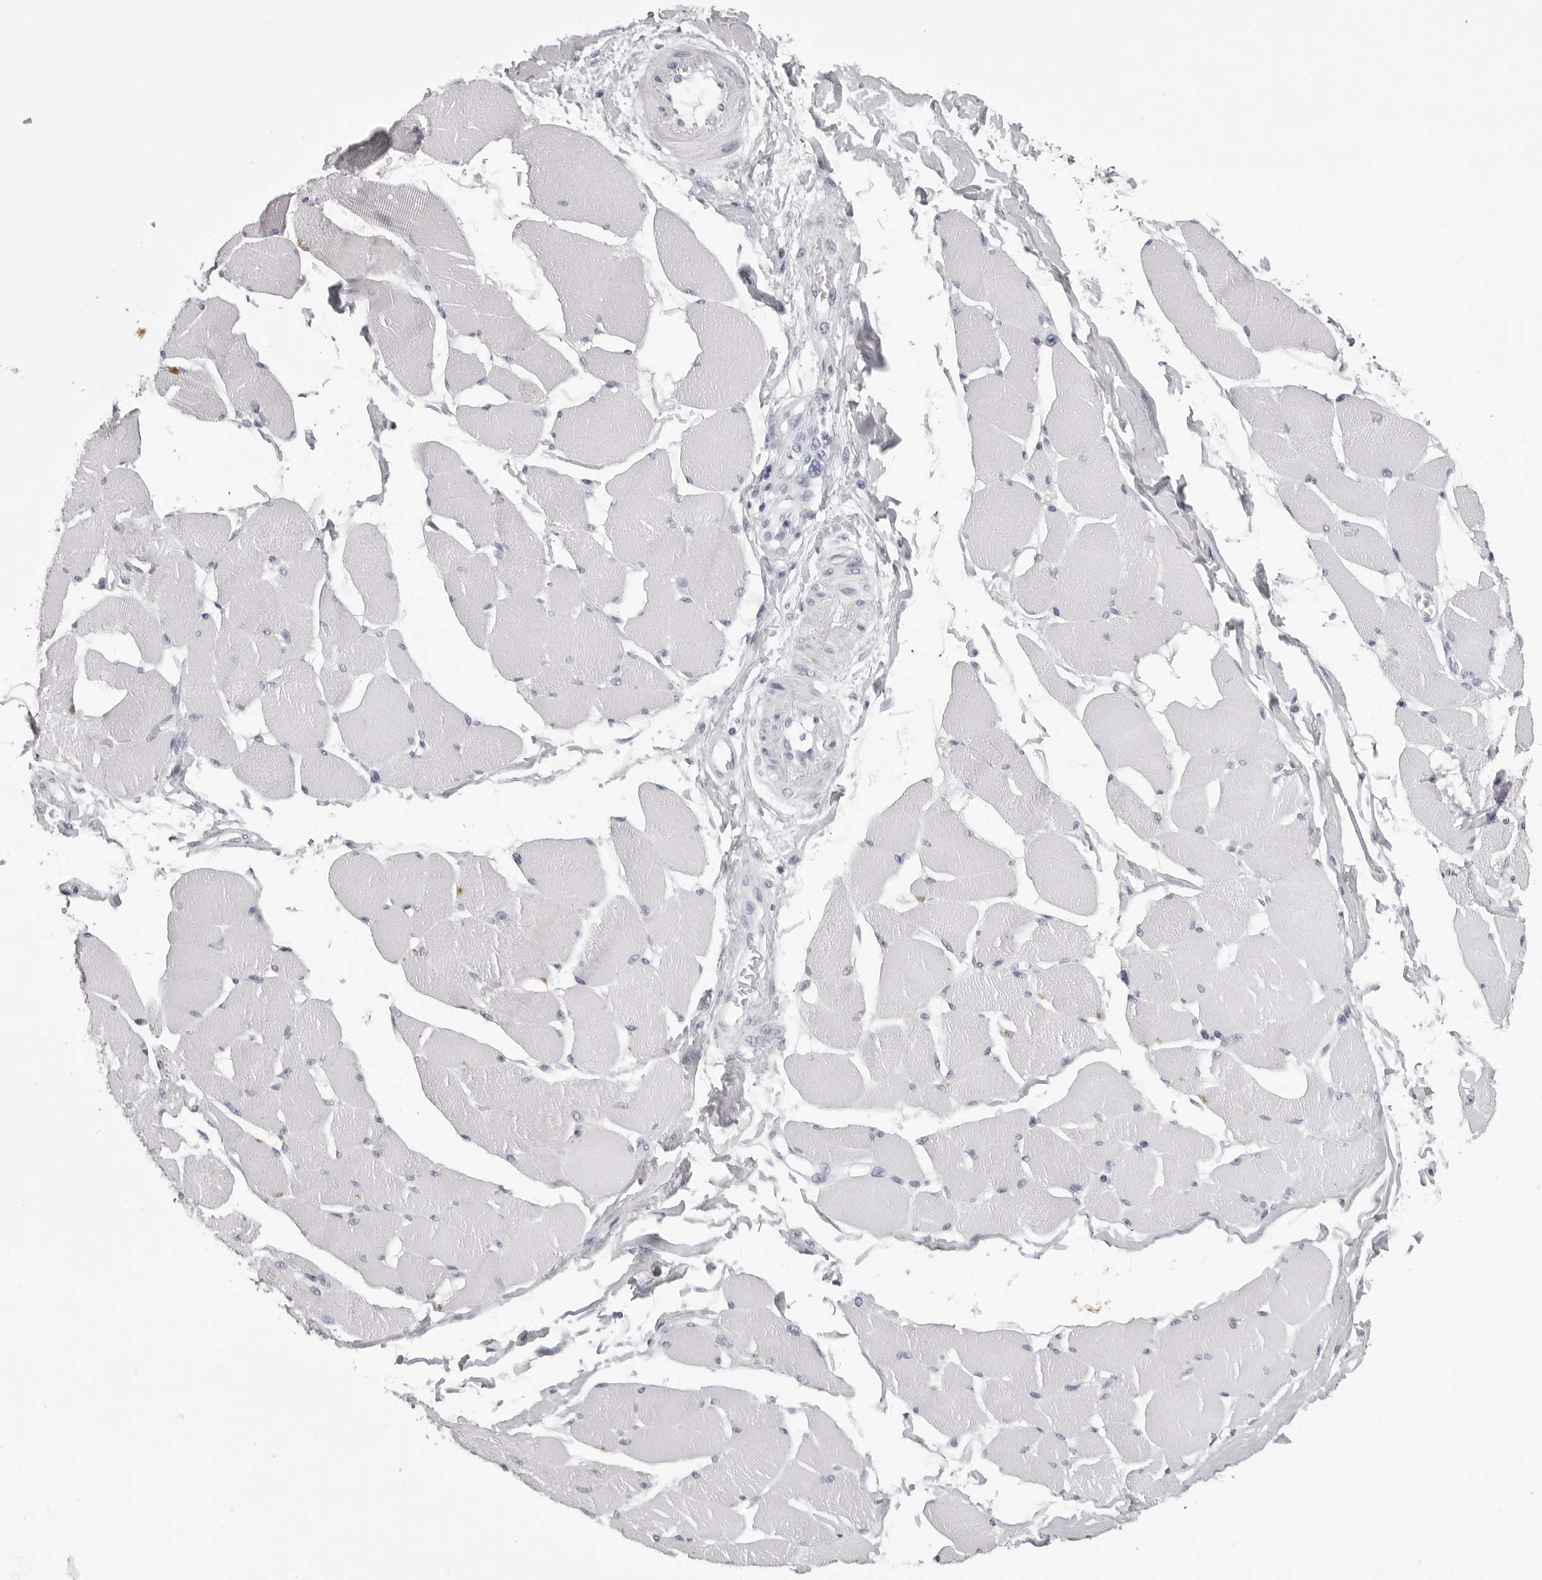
{"staining": {"intensity": "negative", "quantity": "none", "location": "none"}, "tissue": "skeletal muscle", "cell_type": "Myocytes", "image_type": "normal", "snomed": [{"axis": "morphology", "description": "Normal tissue, NOS"}, {"axis": "topography", "description": "Skin"}, {"axis": "topography", "description": "Skeletal muscle"}], "caption": "Skeletal muscle stained for a protein using IHC reveals no positivity myocytes.", "gene": "BPIFA1", "patient": {"sex": "male", "age": 83}}